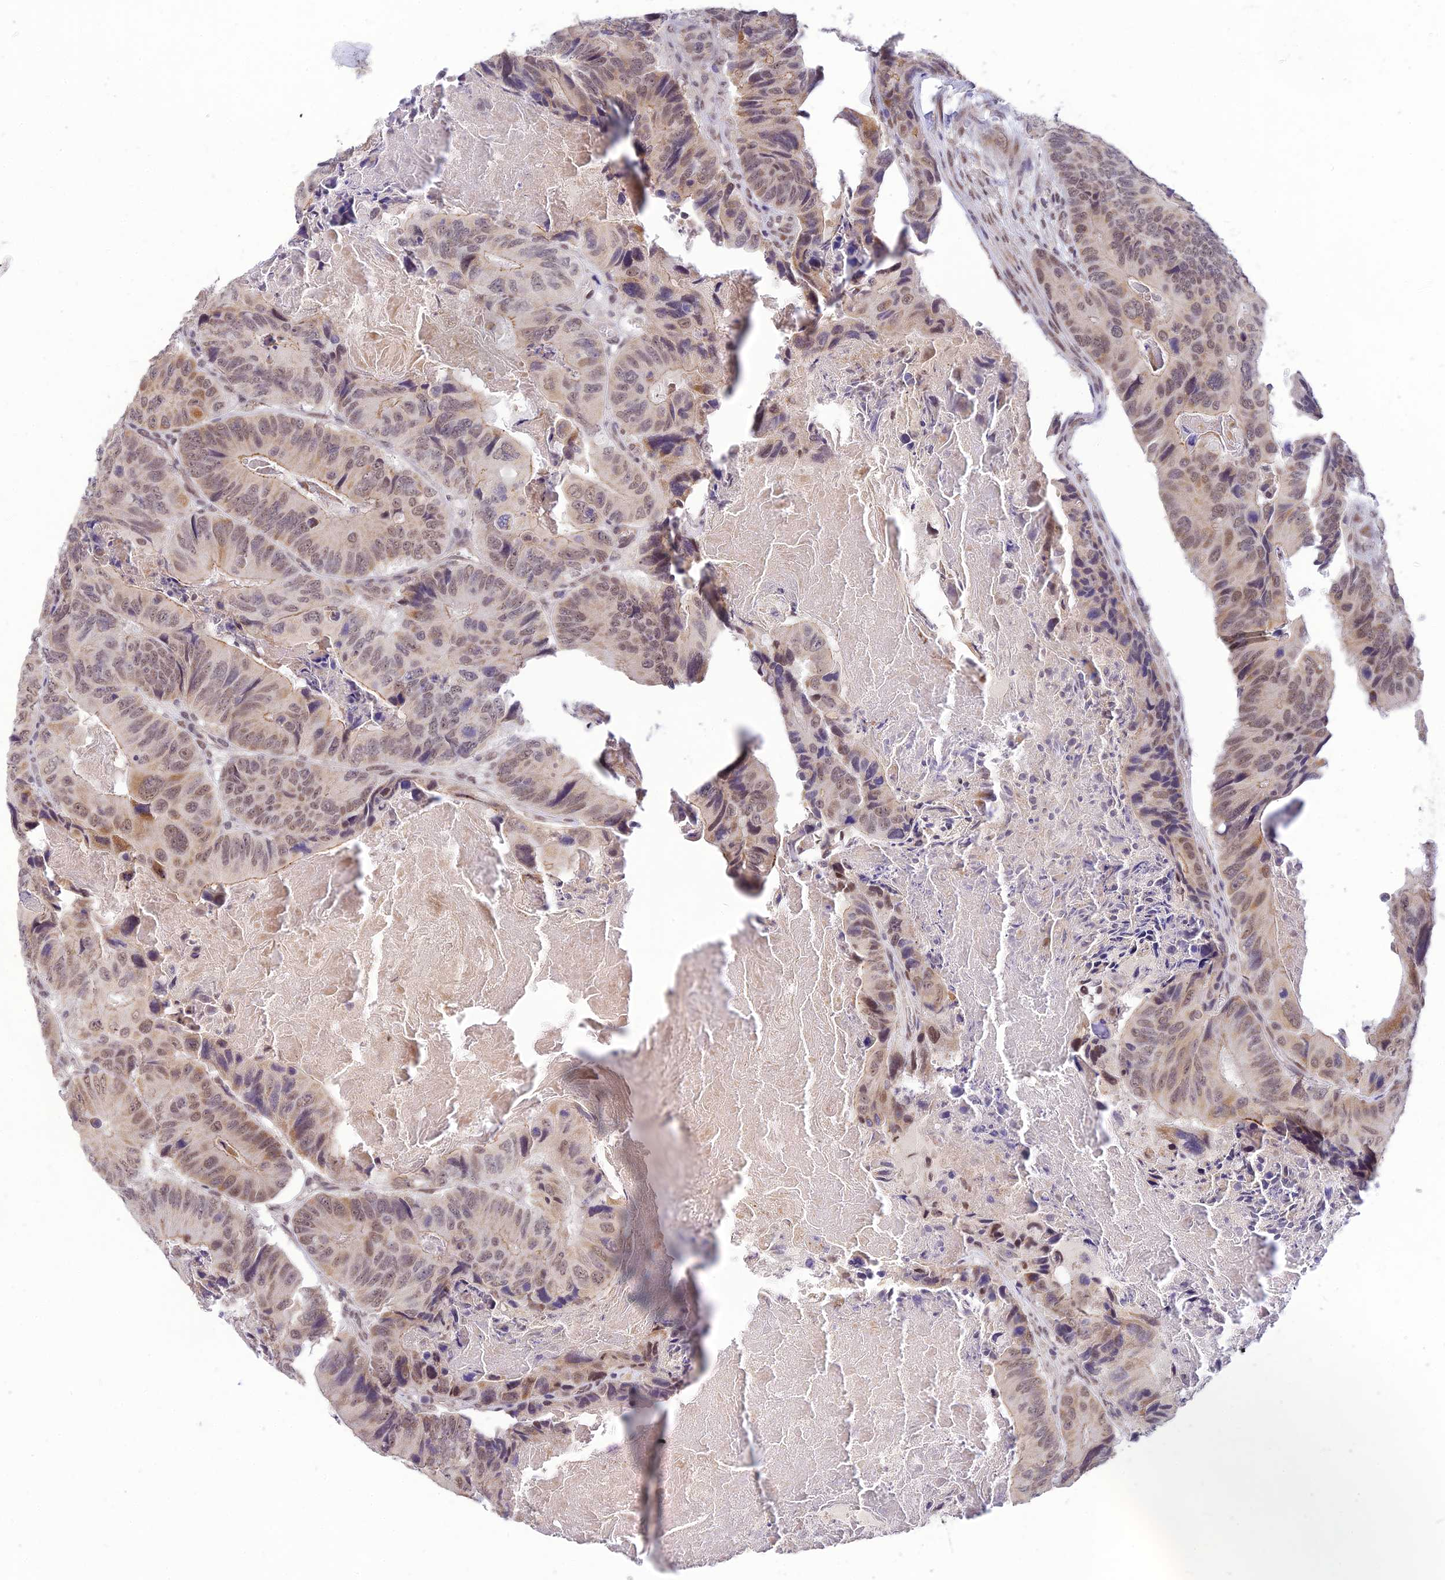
{"staining": {"intensity": "moderate", "quantity": "25%-75%", "location": "nuclear"}, "tissue": "colorectal cancer", "cell_type": "Tumor cells", "image_type": "cancer", "snomed": [{"axis": "morphology", "description": "Adenocarcinoma, NOS"}, {"axis": "topography", "description": "Colon"}], "caption": "This is an image of immunohistochemistry (IHC) staining of colorectal adenocarcinoma, which shows moderate expression in the nuclear of tumor cells.", "gene": "MICOS13", "patient": {"sex": "male", "age": 84}}